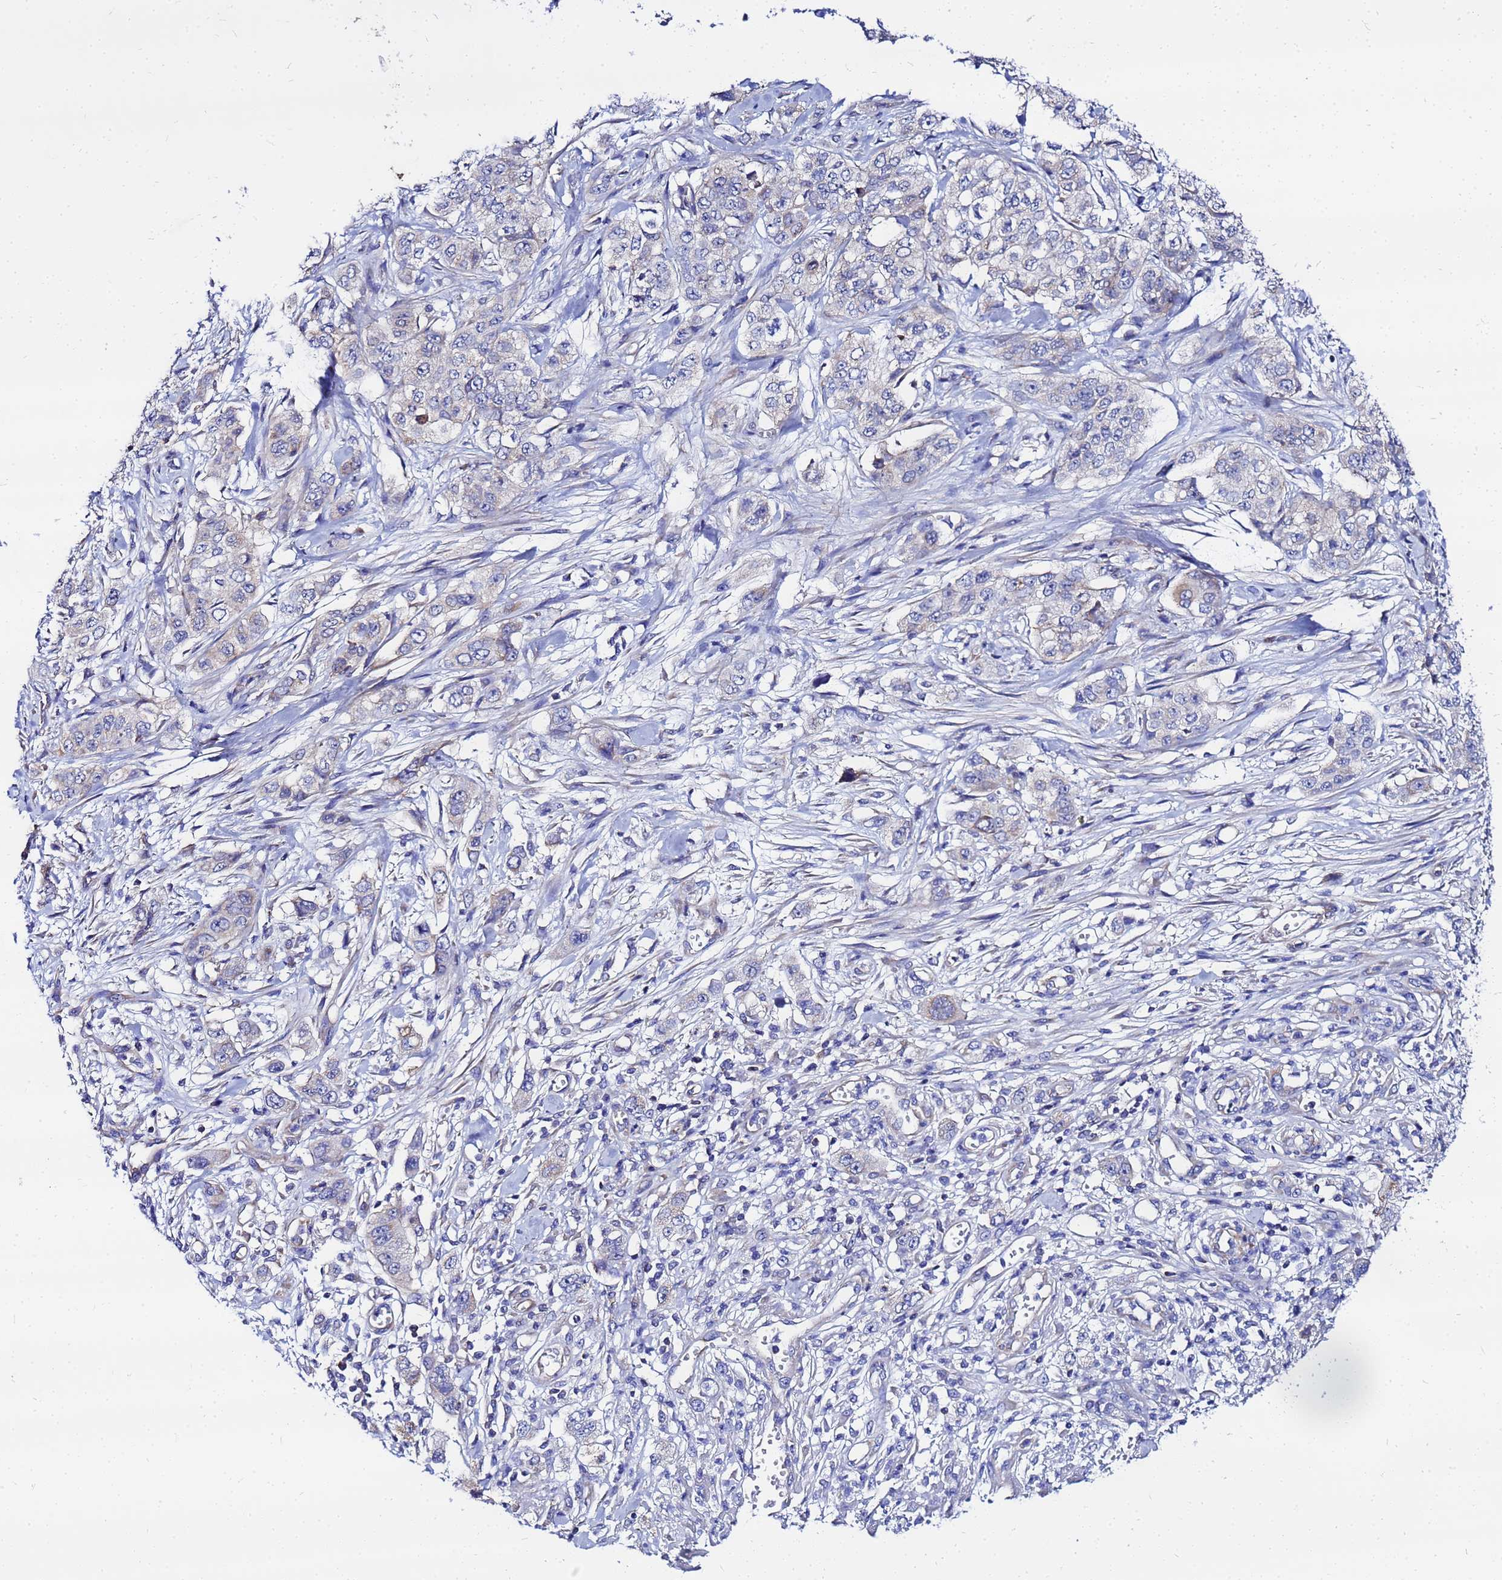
{"staining": {"intensity": "weak", "quantity": "<25%", "location": "cytoplasmic/membranous"}, "tissue": "stomach cancer", "cell_type": "Tumor cells", "image_type": "cancer", "snomed": [{"axis": "morphology", "description": "Adenocarcinoma, NOS"}, {"axis": "topography", "description": "Stomach, upper"}], "caption": "Adenocarcinoma (stomach) was stained to show a protein in brown. There is no significant positivity in tumor cells.", "gene": "FAHD2A", "patient": {"sex": "male", "age": 62}}